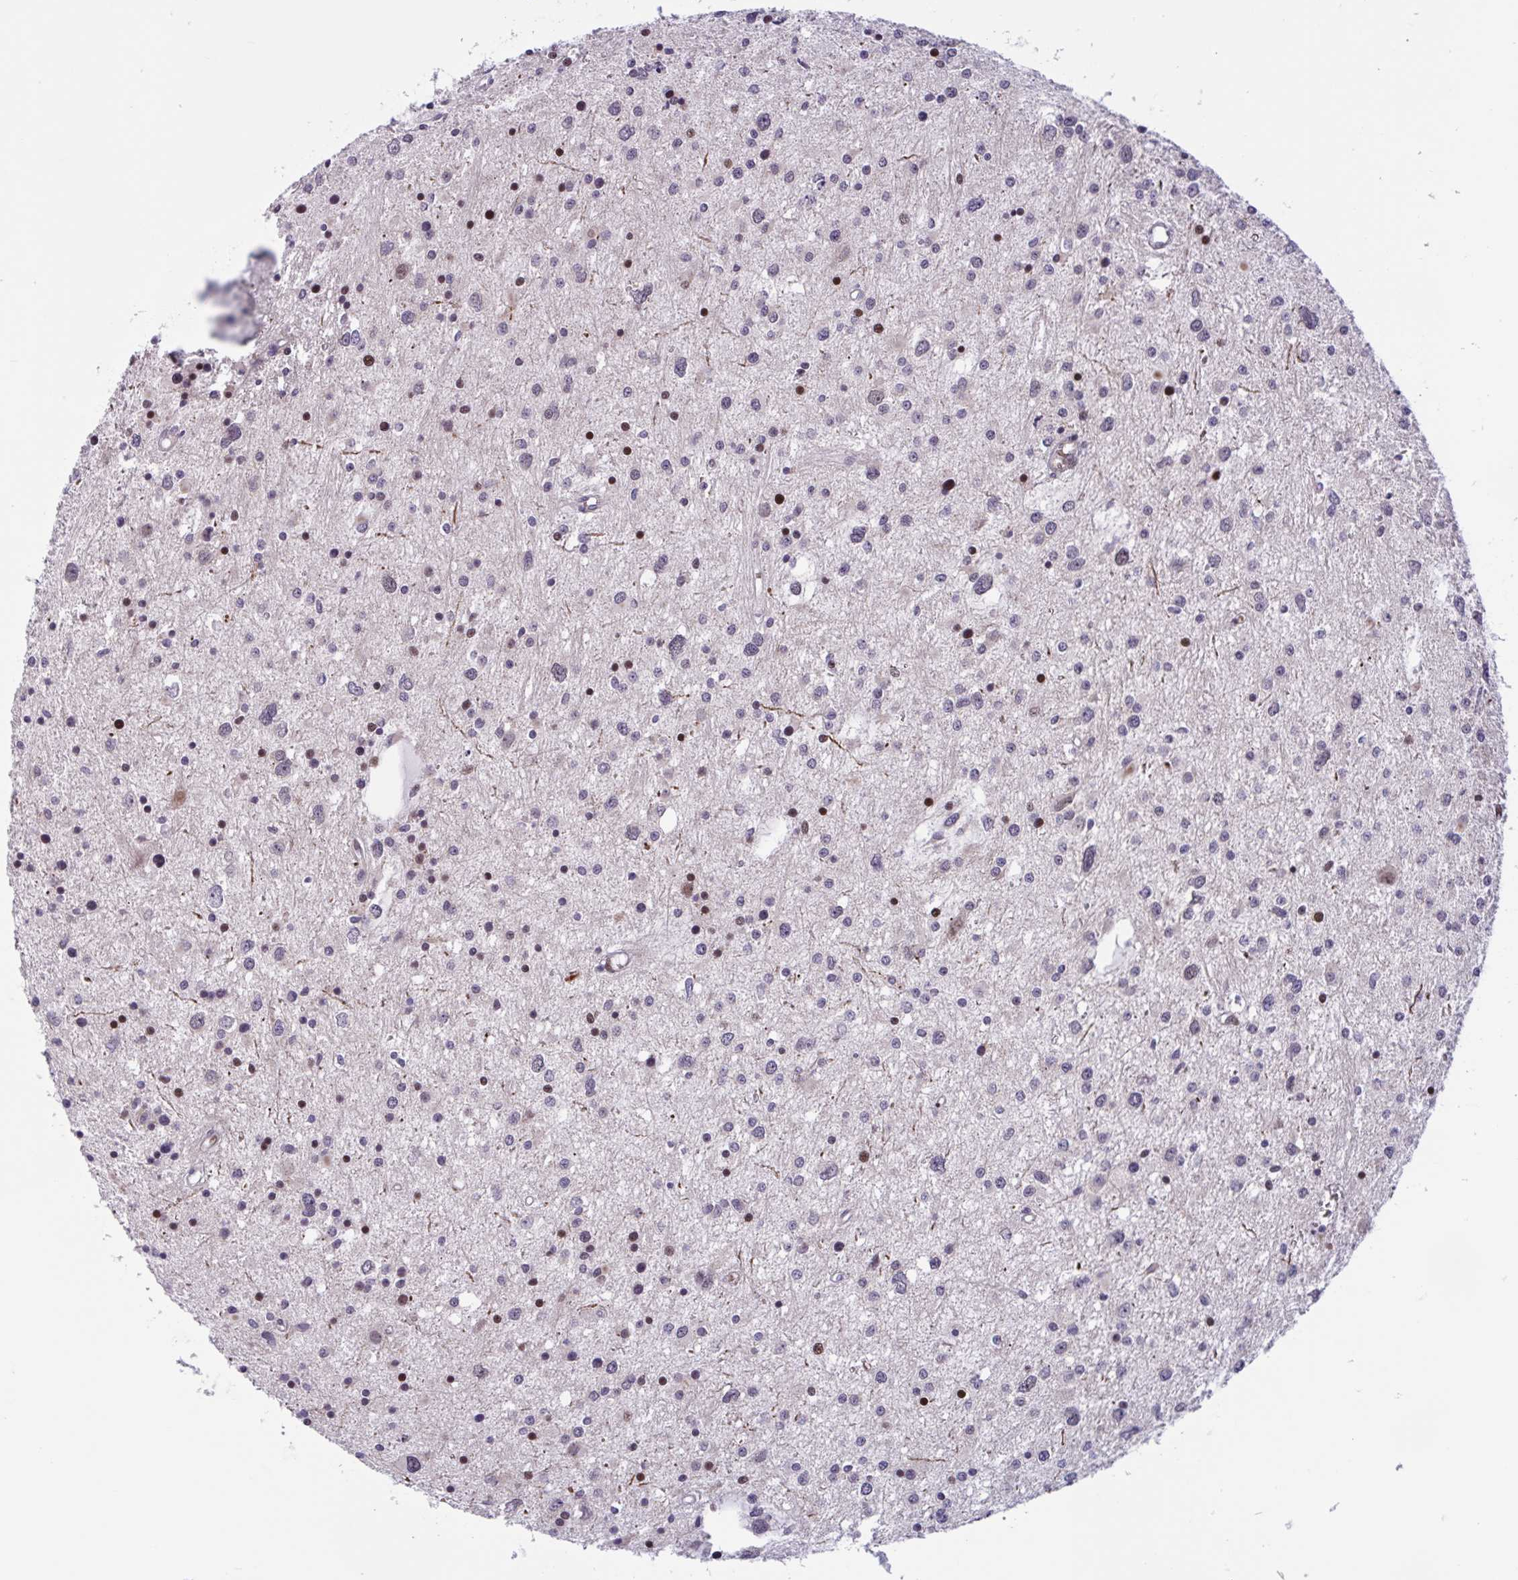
{"staining": {"intensity": "strong", "quantity": "<25%", "location": "nuclear"}, "tissue": "glioma", "cell_type": "Tumor cells", "image_type": "cancer", "snomed": [{"axis": "morphology", "description": "Glioma, malignant, High grade"}, {"axis": "topography", "description": "Brain"}], "caption": "Protein expression analysis of glioma displays strong nuclear staining in approximately <25% of tumor cells.", "gene": "RBL1", "patient": {"sex": "male", "age": 54}}